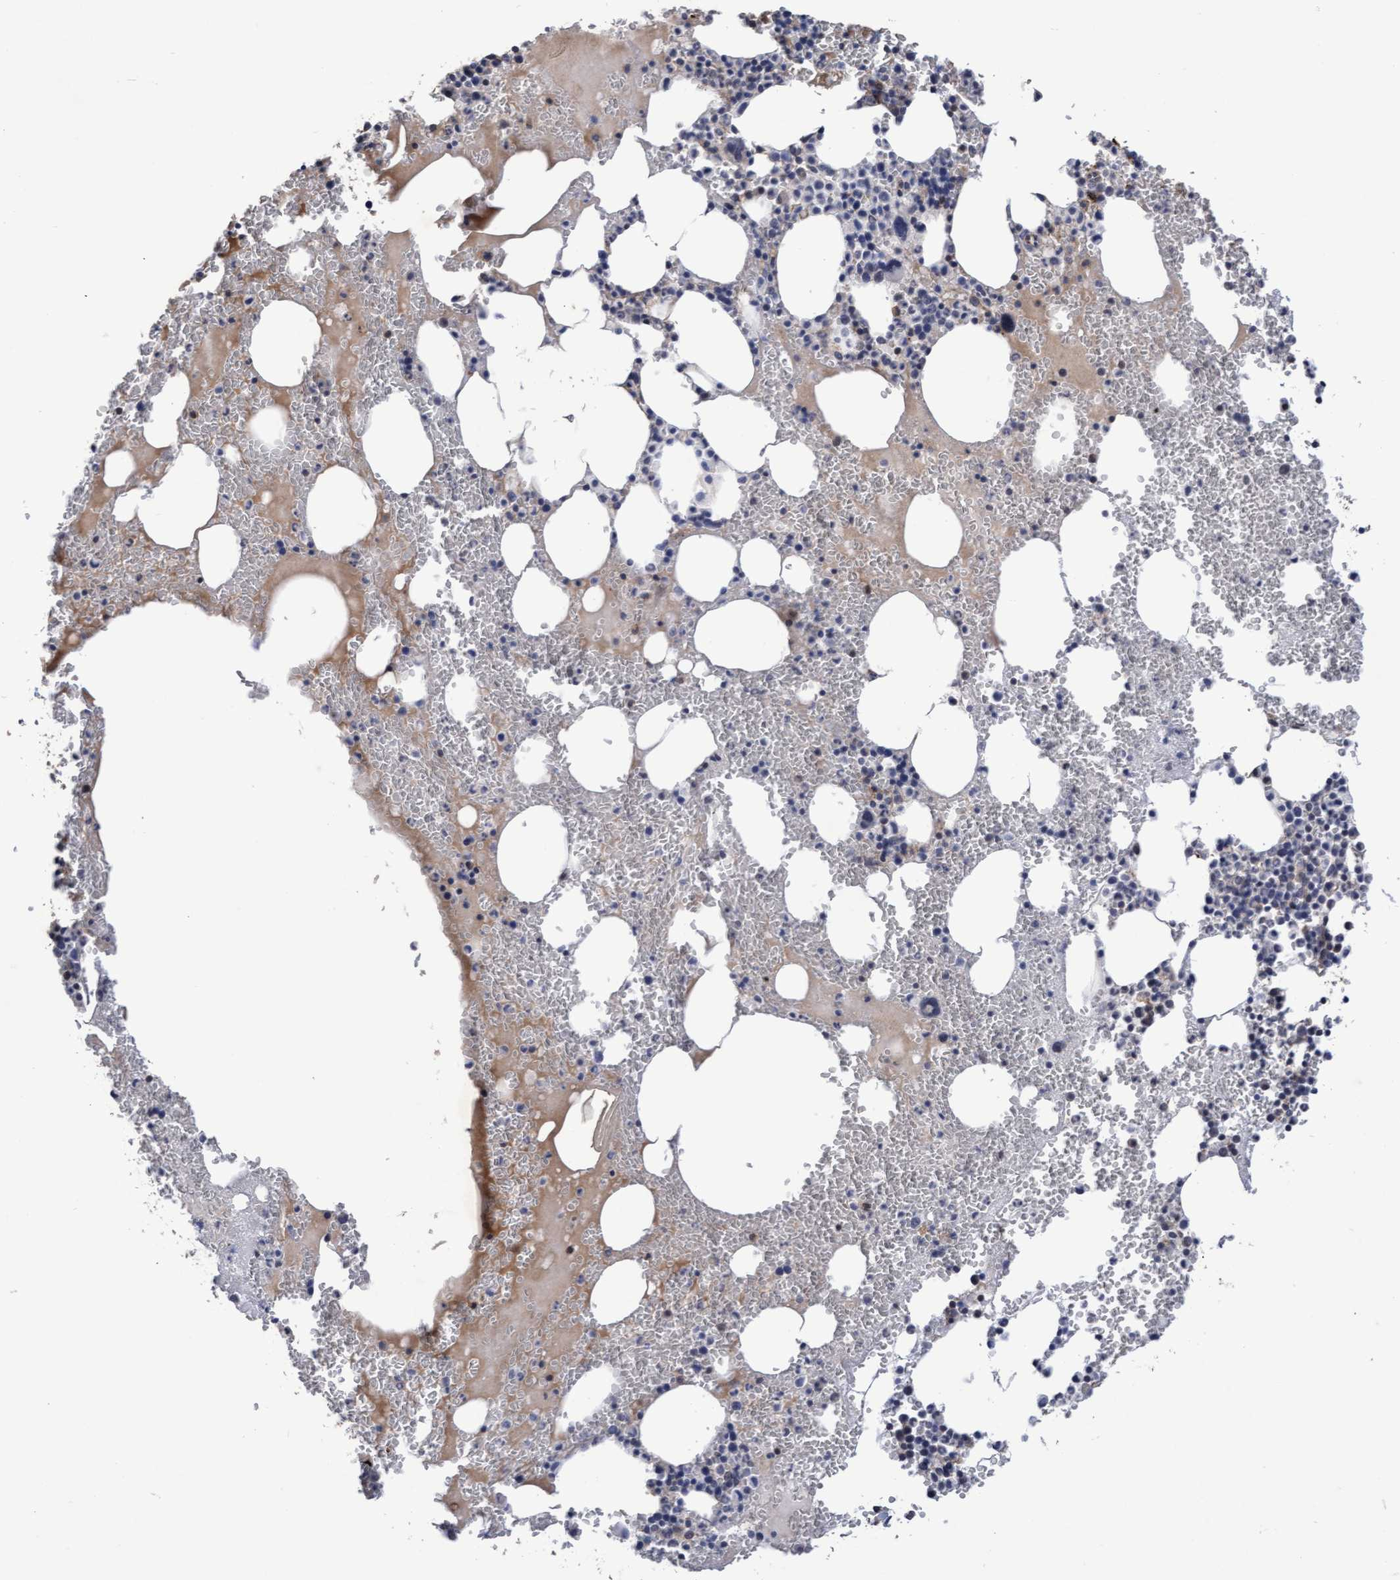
{"staining": {"intensity": "weak", "quantity": "<25%", "location": "cytoplasmic/membranous"}, "tissue": "bone marrow", "cell_type": "Hematopoietic cells", "image_type": "normal", "snomed": [{"axis": "morphology", "description": "Normal tissue, NOS"}, {"axis": "morphology", "description": "Inflammation, NOS"}, {"axis": "topography", "description": "Bone marrow"}], "caption": "A histopathology image of bone marrow stained for a protein displays no brown staining in hematopoietic cells.", "gene": "KRT24", "patient": {"sex": "female", "age": 67}}